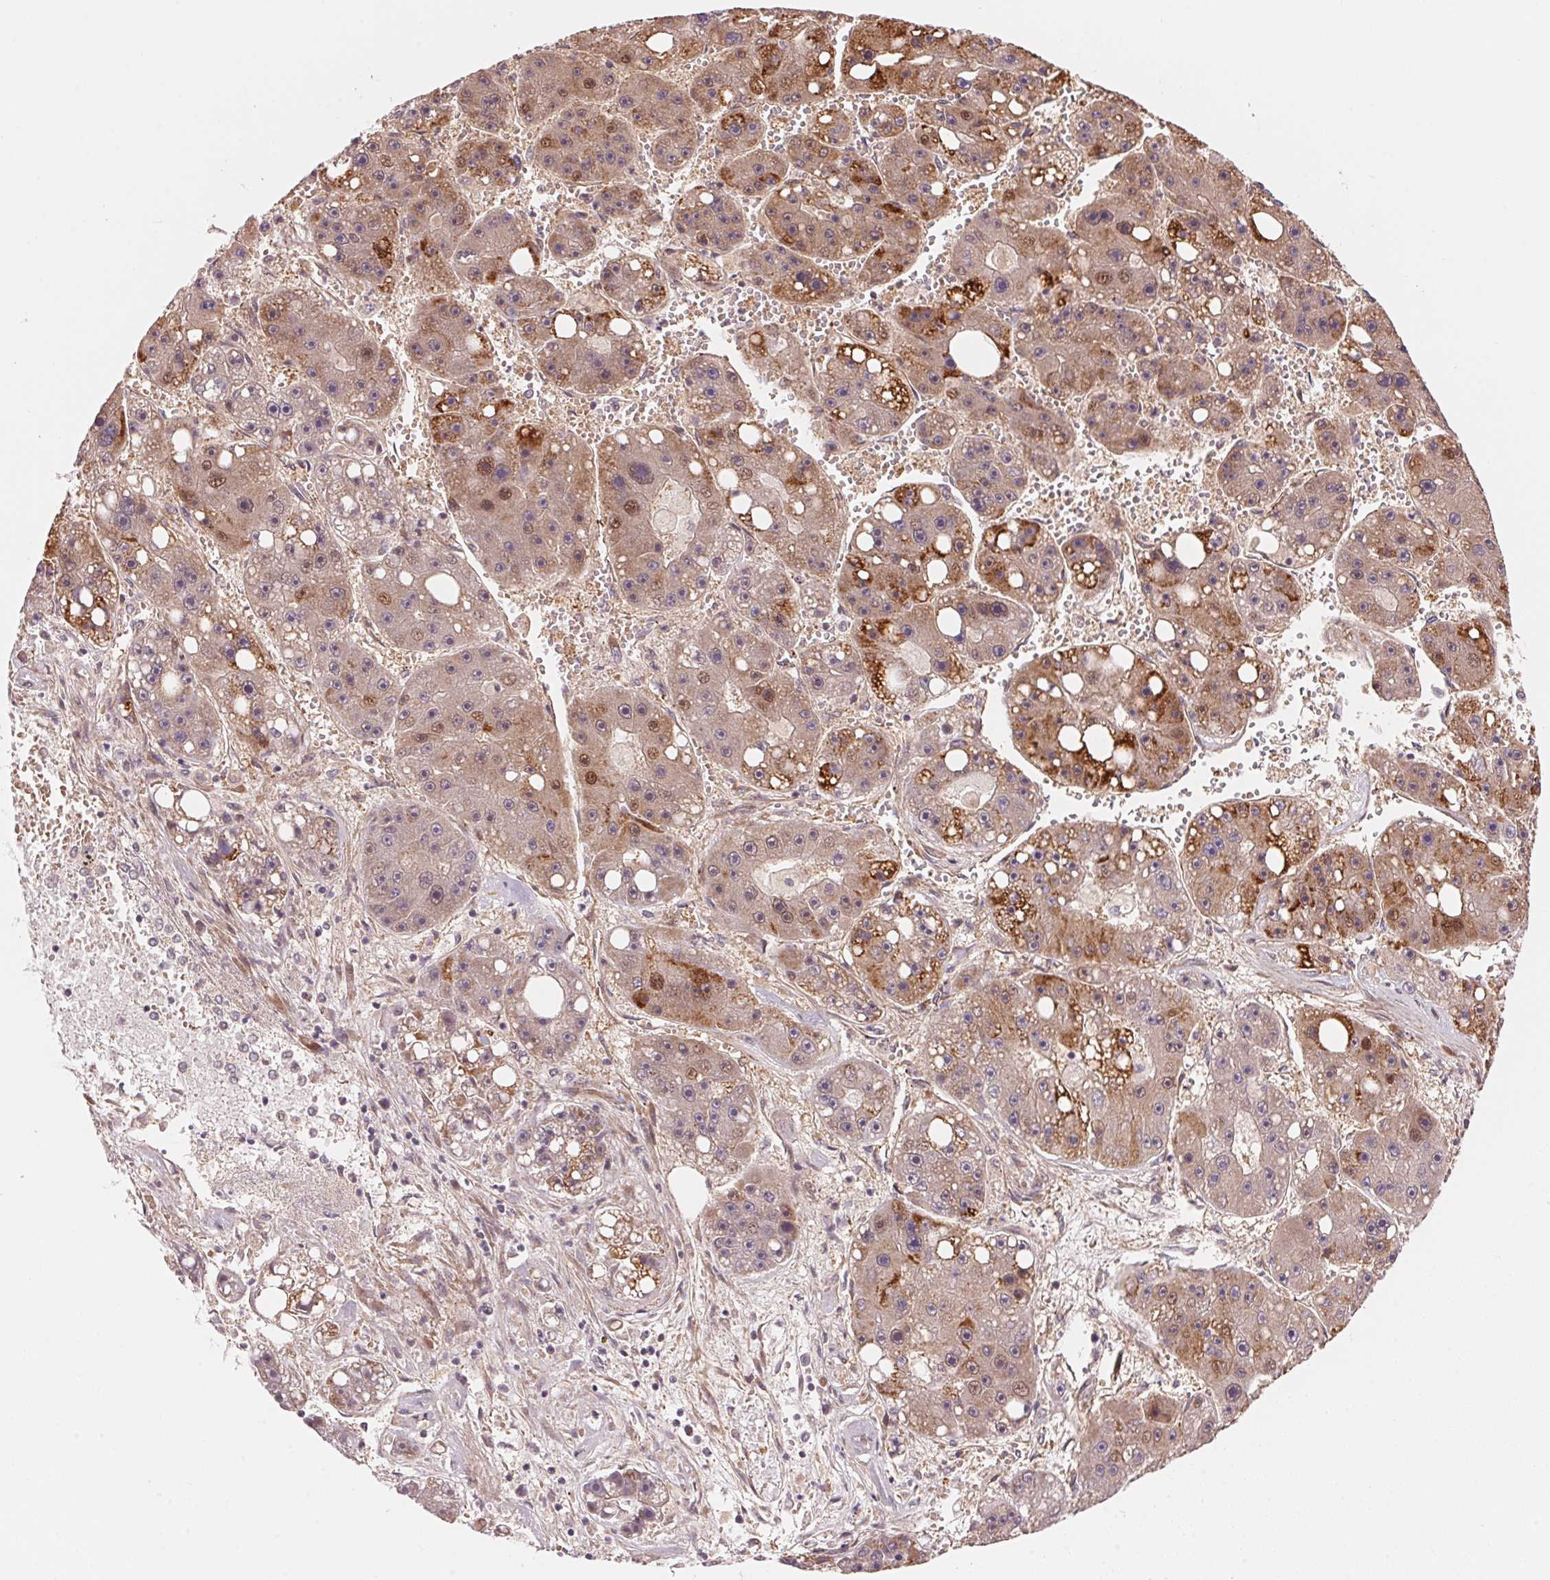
{"staining": {"intensity": "moderate", "quantity": "25%-75%", "location": "cytoplasmic/membranous,nuclear"}, "tissue": "liver cancer", "cell_type": "Tumor cells", "image_type": "cancer", "snomed": [{"axis": "morphology", "description": "Carcinoma, Hepatocellular, NOS"}, {"axis": "topography", "description": "Liver"}], "caption": "This image reveals IHC staining of liver cancer (hepatocellular carcinoma), with medium moderate cytoplasmic/membranous and nuclear positivity in approximately 25%-75% of tumor cells.", "gene": "TNIP2", "patient": {"sex": "female", "age": 61}}